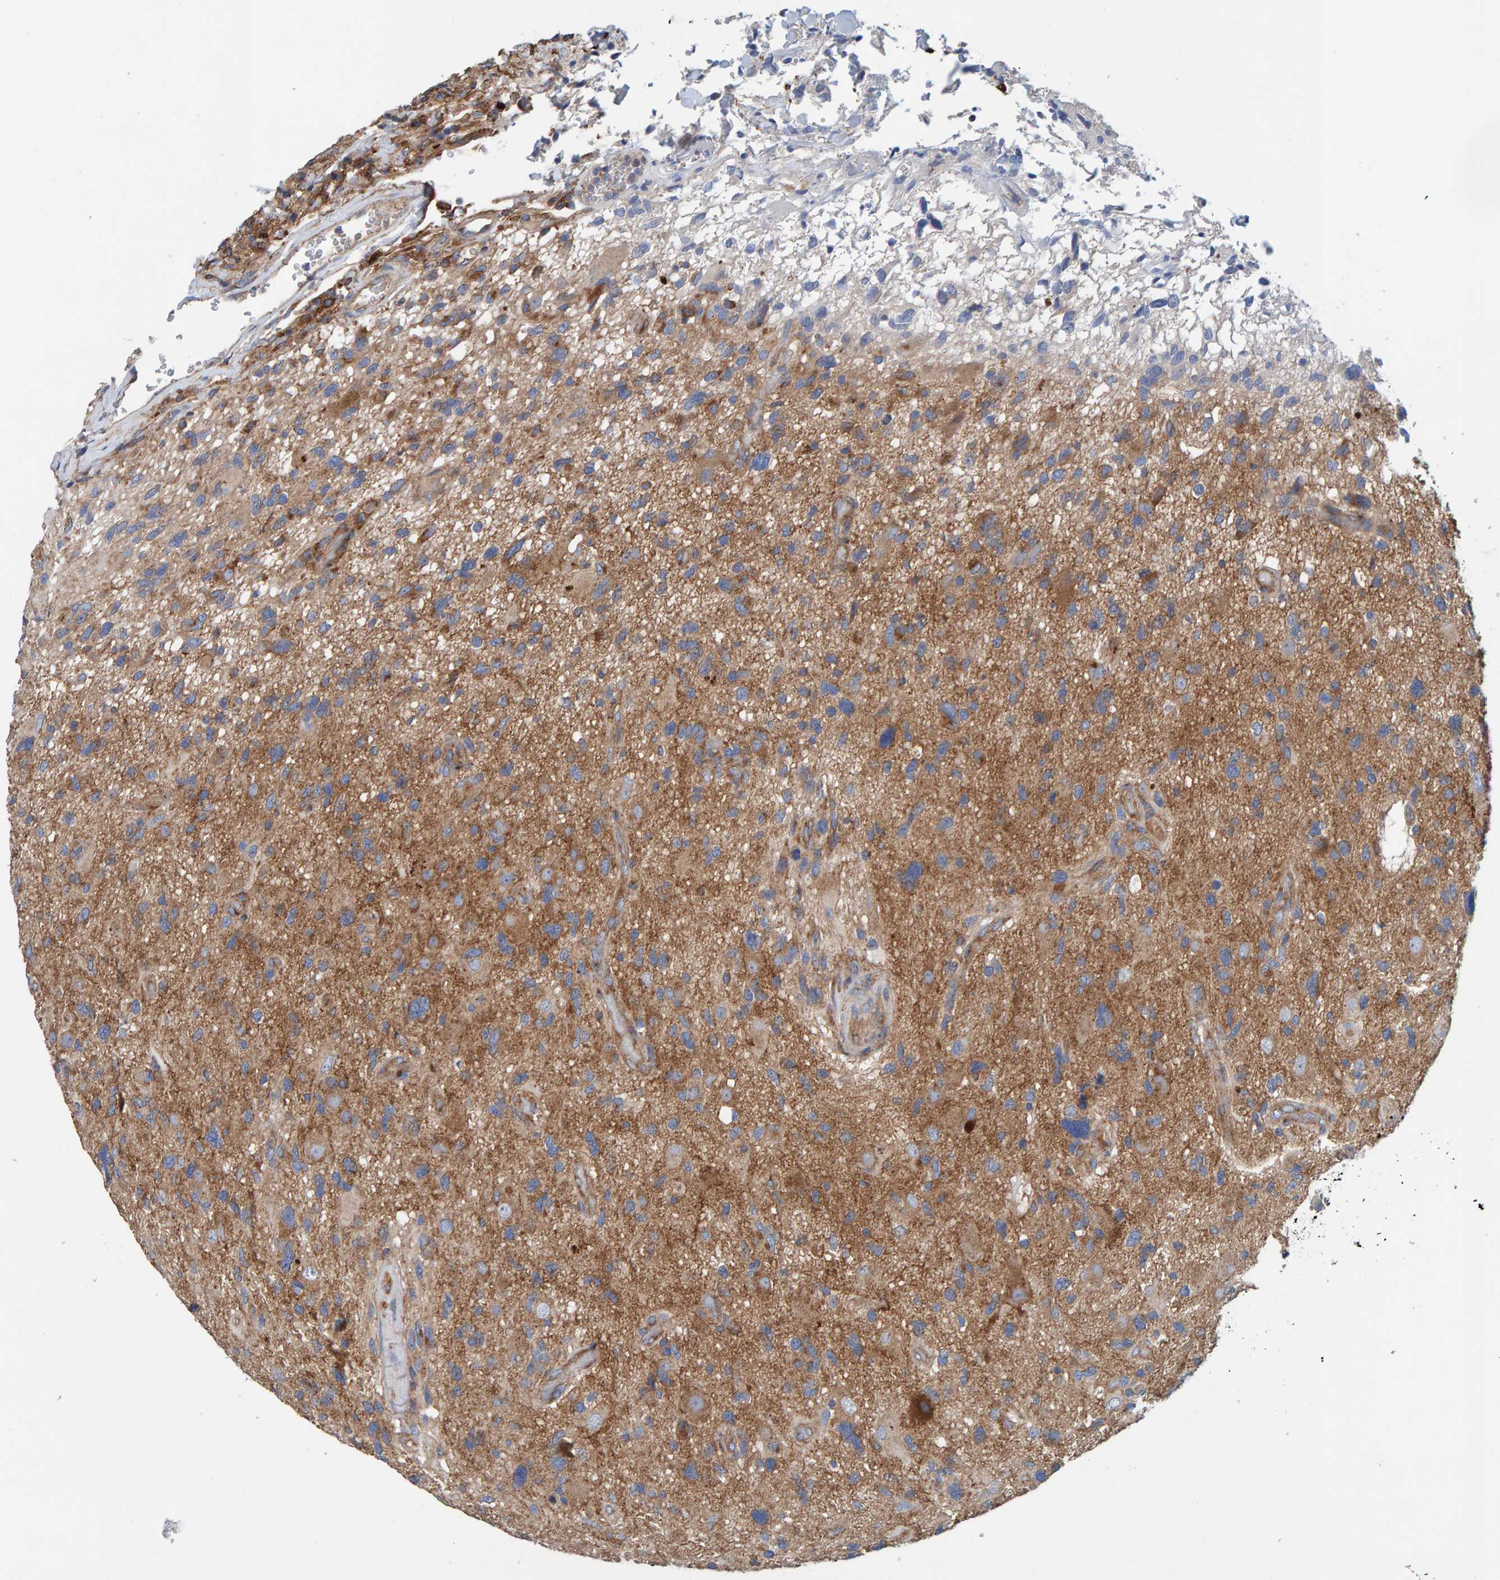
{"staining": {"intensity": "moderate", "quantity": ">75%", "location": "cytoplasmic/membranous"}, "tissue": "glioma", "cell_type": "Tumor cells", "image_type": "cancer", "snomed": [{"axis": "morphology", "description": "Glioma, malignant, High grade"}, {"axis": "topography", "description": "Brain"}], "caption": "This is an image of immunohistochemistry (IHC) staining of glioma, which shows moderate expression in the cytoplasmic/membranous of tumor cells.", "gene": "MKLN1", "patient": {"sex": "male", "age": 33}}